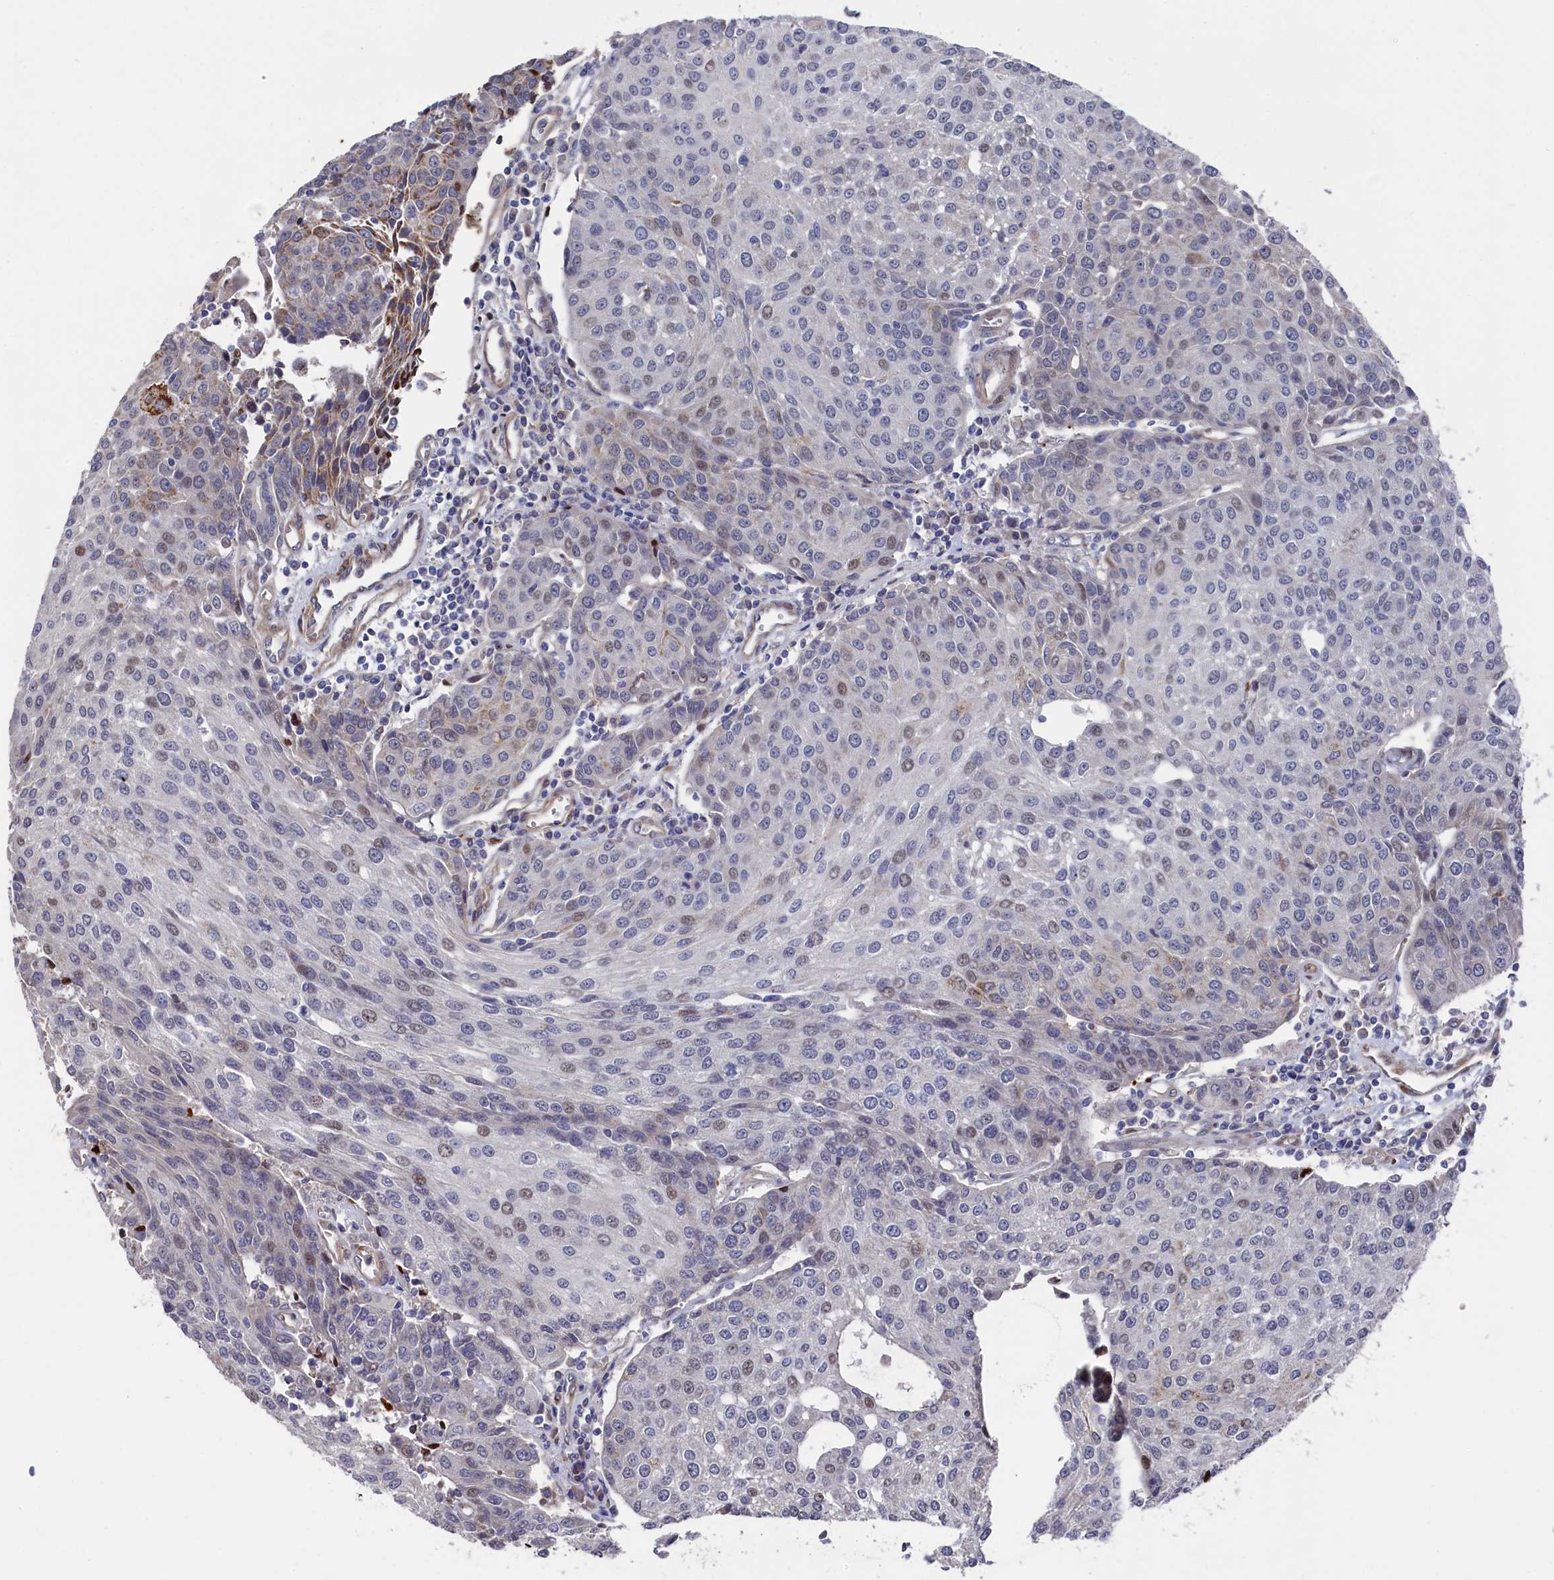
{"staining": {"intensity": "weak", "quantity": "<25%", "location": "nuclear"}, "tissue": "urothelial cancer", "cell_type": "Tumor cells", "image_type": "cancer", "snomed": [{"axis": "morphology", "description": "Urothelial carcinoma, High grade"}, {"axis": "topography", "description": "Urinary bladder"}], "caption": "Immunohistochemistry (IHC) of human urothelial cancer displays no staining in tumor cells. (Stains: DAB immunohistochemistry with hematoxylin counter stain, Microscopy: brightfield microscopy at high magnification).", "gene": "ZNF891", "patient": {"sex": "female", "age": 85}}